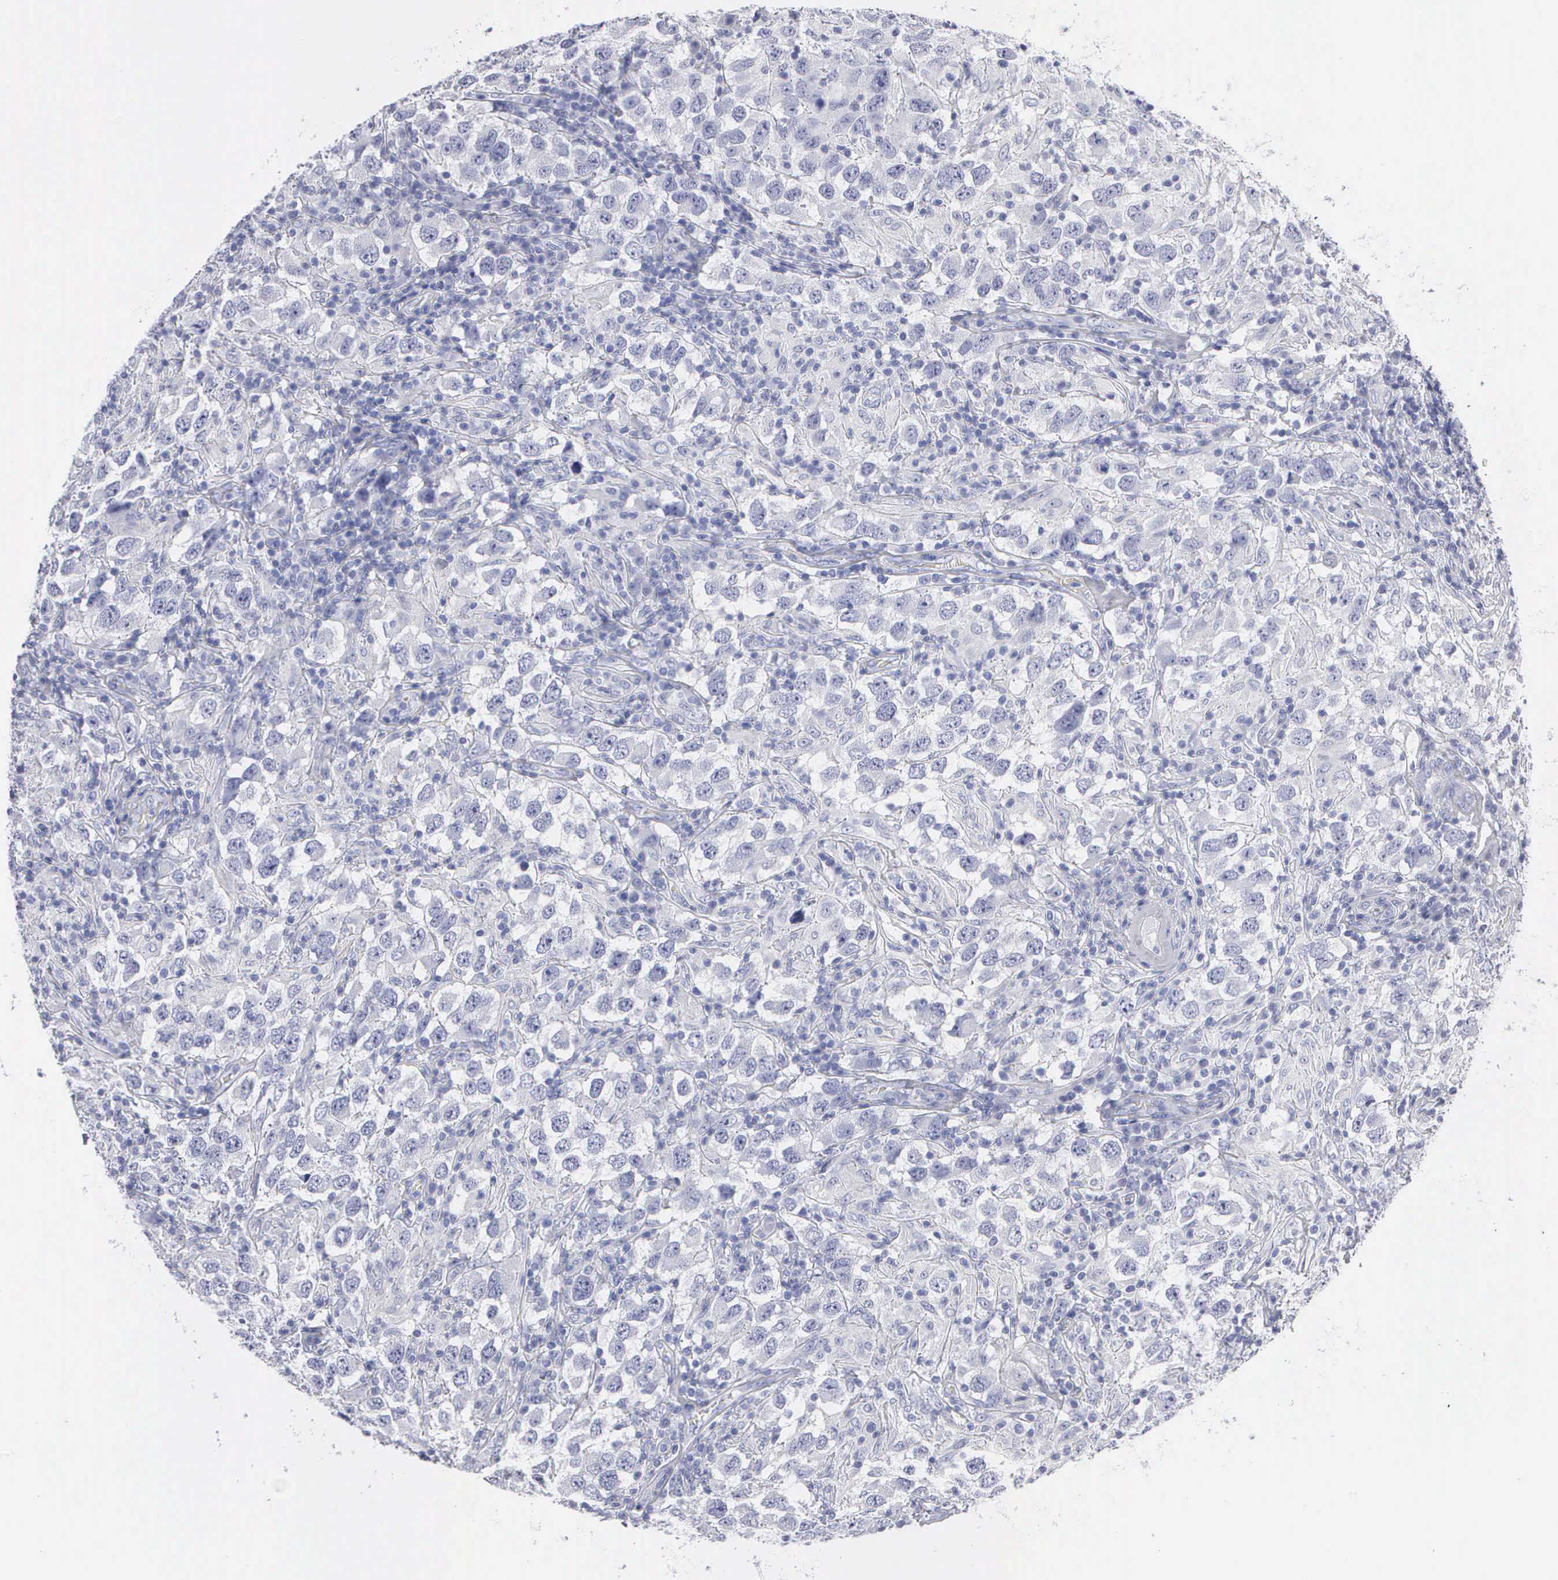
{"staining": {"intensity": "negative", "quantity": "none", "location": "none"}, "tissue": "testis cancer", "cell_type": "Tumor cells", "image_type": "cancer", "snomed": [{"axis": "morphology", "description": "Carcinoma, Embryonal, NOS"}, {"axis": "topography", "description": "Testis"}], "caption": "This is an immunohistochemistry (IHC) photomicrograph of human testis cancer. There is no staining in tumor cells.", "gene": "CYP19A1", "patient": {"sex": "male", "age": 21}}